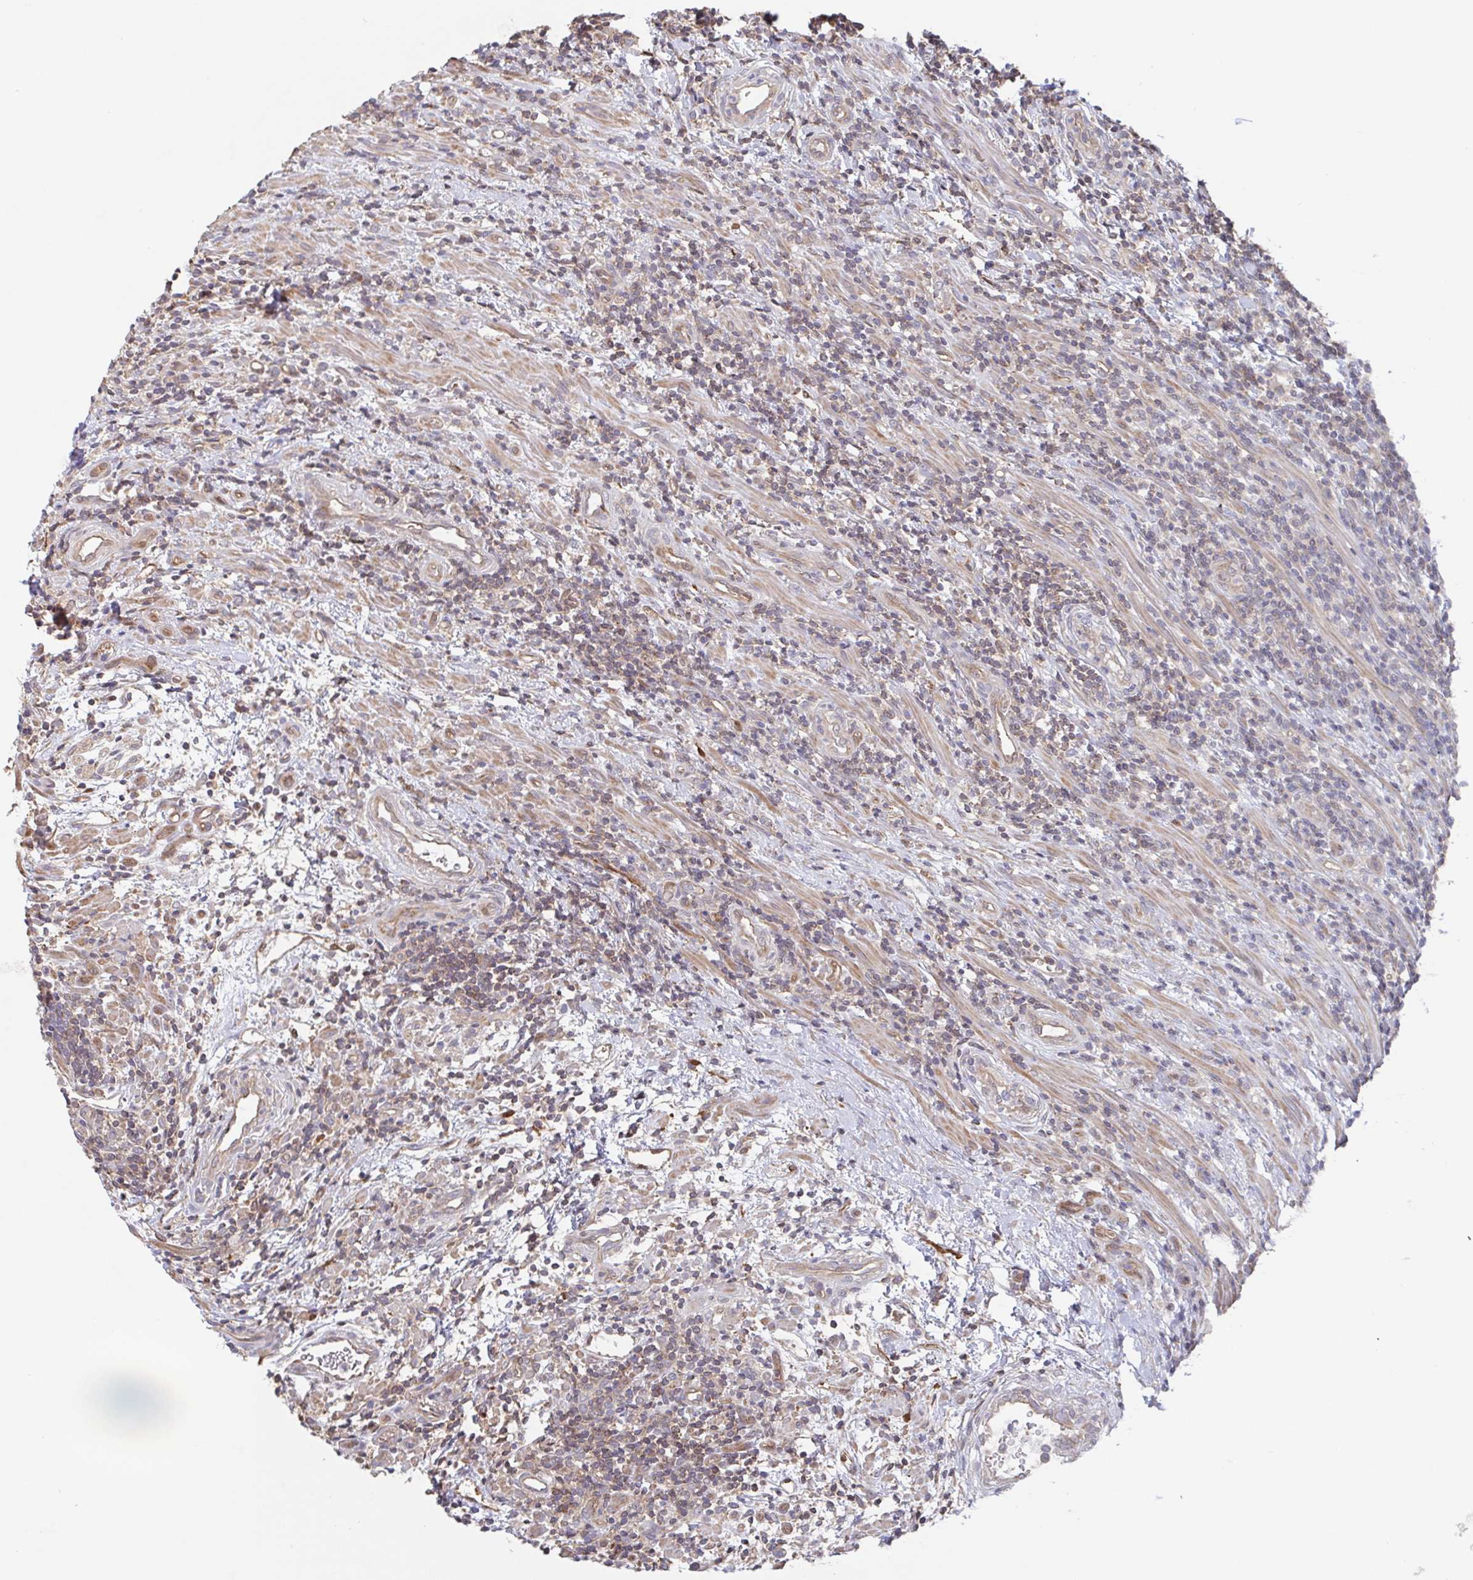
{"staining": {"intensity": "weak", "quantity": "<25%", "location": "cytoplasmic/membranous"}, "tissue": "lymphoma", "cell_type": "Tumor cells", "image_type": "cancer", "snomed": [{"axis": "morphology", "description": "Malignant lymphoma, non-Hodgkin's type, High grade"}, {"axis": "topography", "description": "Small intestine"}], "caption": "Protein analysis of lymphoma demonstrates no significant expression in tumor cells.", "gene": "AGFG2", "patient": {"sex": "female", "age": 56}}